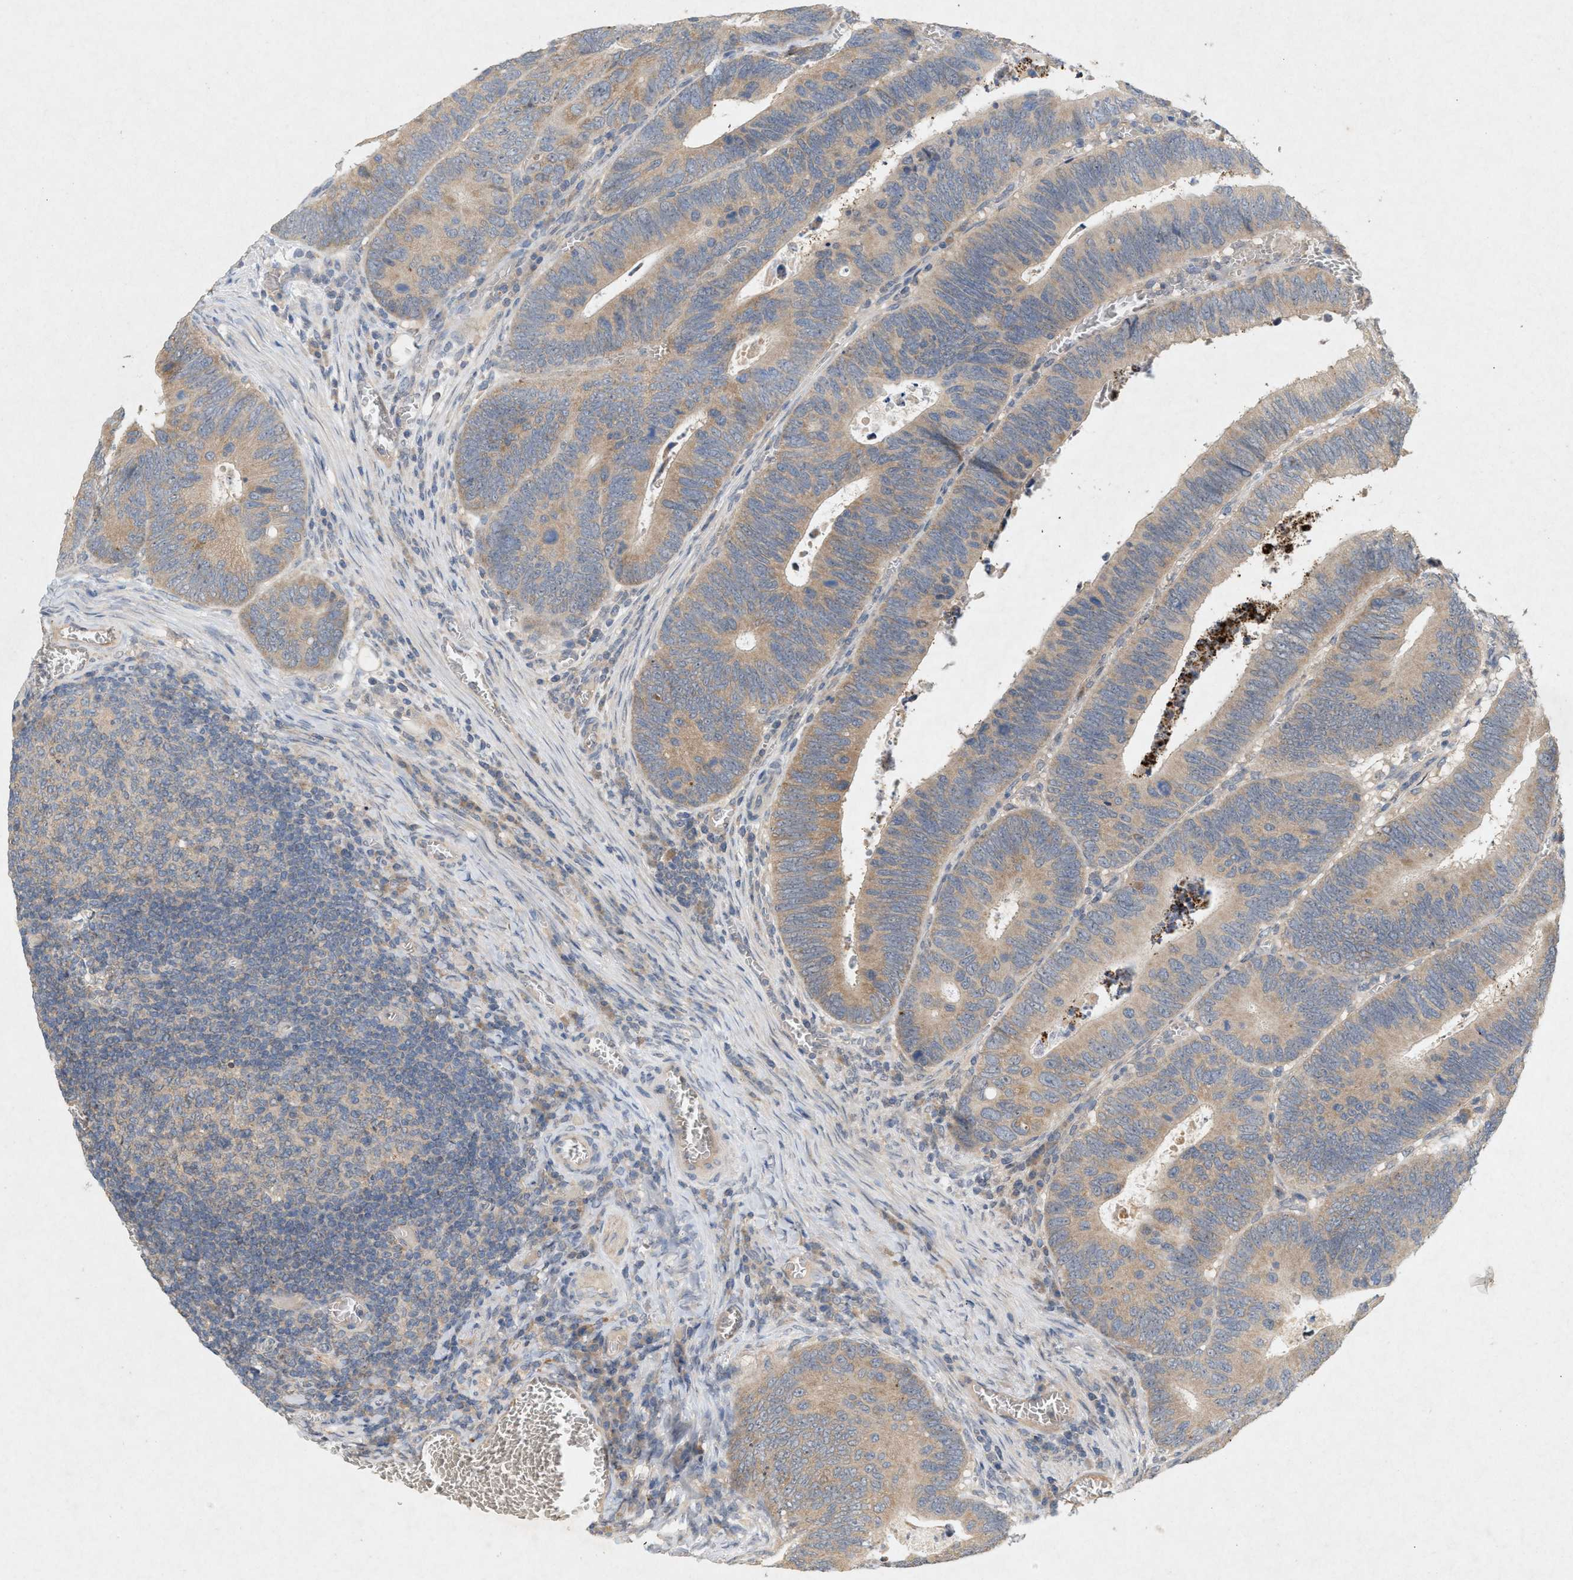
{"staining": {"intensity": "weak", "quantity": ">75%", "location": "cytoplasmic/membranous"}, "tissue": "colorectal cancer", "cell_type": "Tumor cells", "image_type": "cancer", "snomed": [{"axis": "morphology", "description": "Inflammation, NOS"}, {"axis": "morphology", "description": "Adenocarcinoma, NOS"}, {"axis": "topography", "description": "Colon"}], "caption": "Colorectal adenocarcinoma stained with DAB (3,3'-diaminobenzidine) immunohistochemistry demonstrates low levels of weak cytoplasmic/membranous positivity in approximately >75% of tumor cells.", "gene": "DCAF7", "patient": {"sex": "male", "age": 72}}